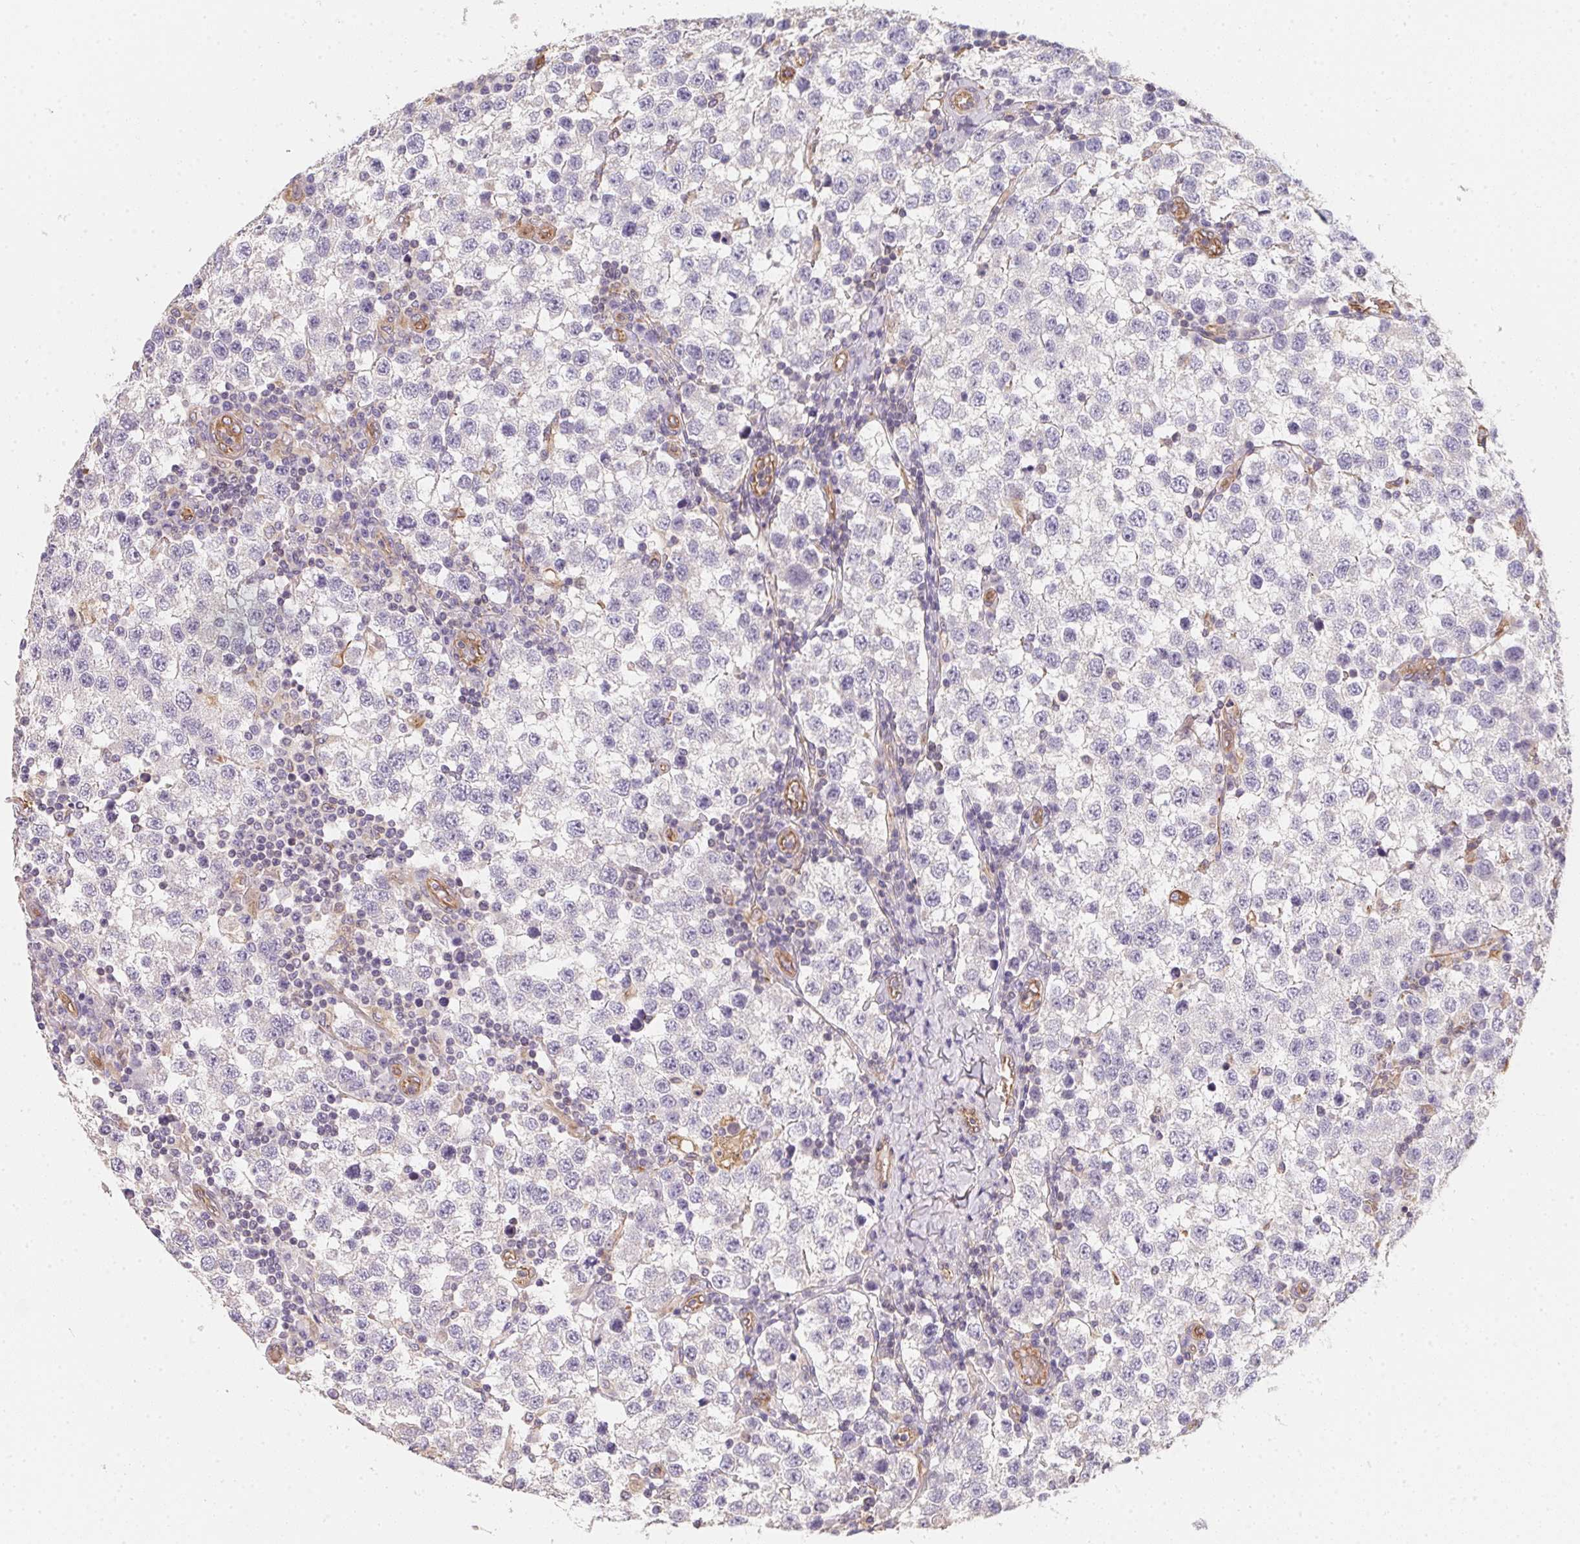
{"staining": {"intensity": "negative", "quantity": "none", "location": "none"}, "tissue": "testis cancer", "cell_type": "Tumor cells", "image_type": "cancer", "snomed": [{"axis": "morphology", "description": "Seminoma, NOS"}, {"axis": "topography", "description": "Testis"}], "caption": "Immunohistochemistry of human testis cancer (seminoma) reveals no positivity in tumor cells.", "gene": "TBKBP1", "patient": {"sex": "male", "age": 34}}